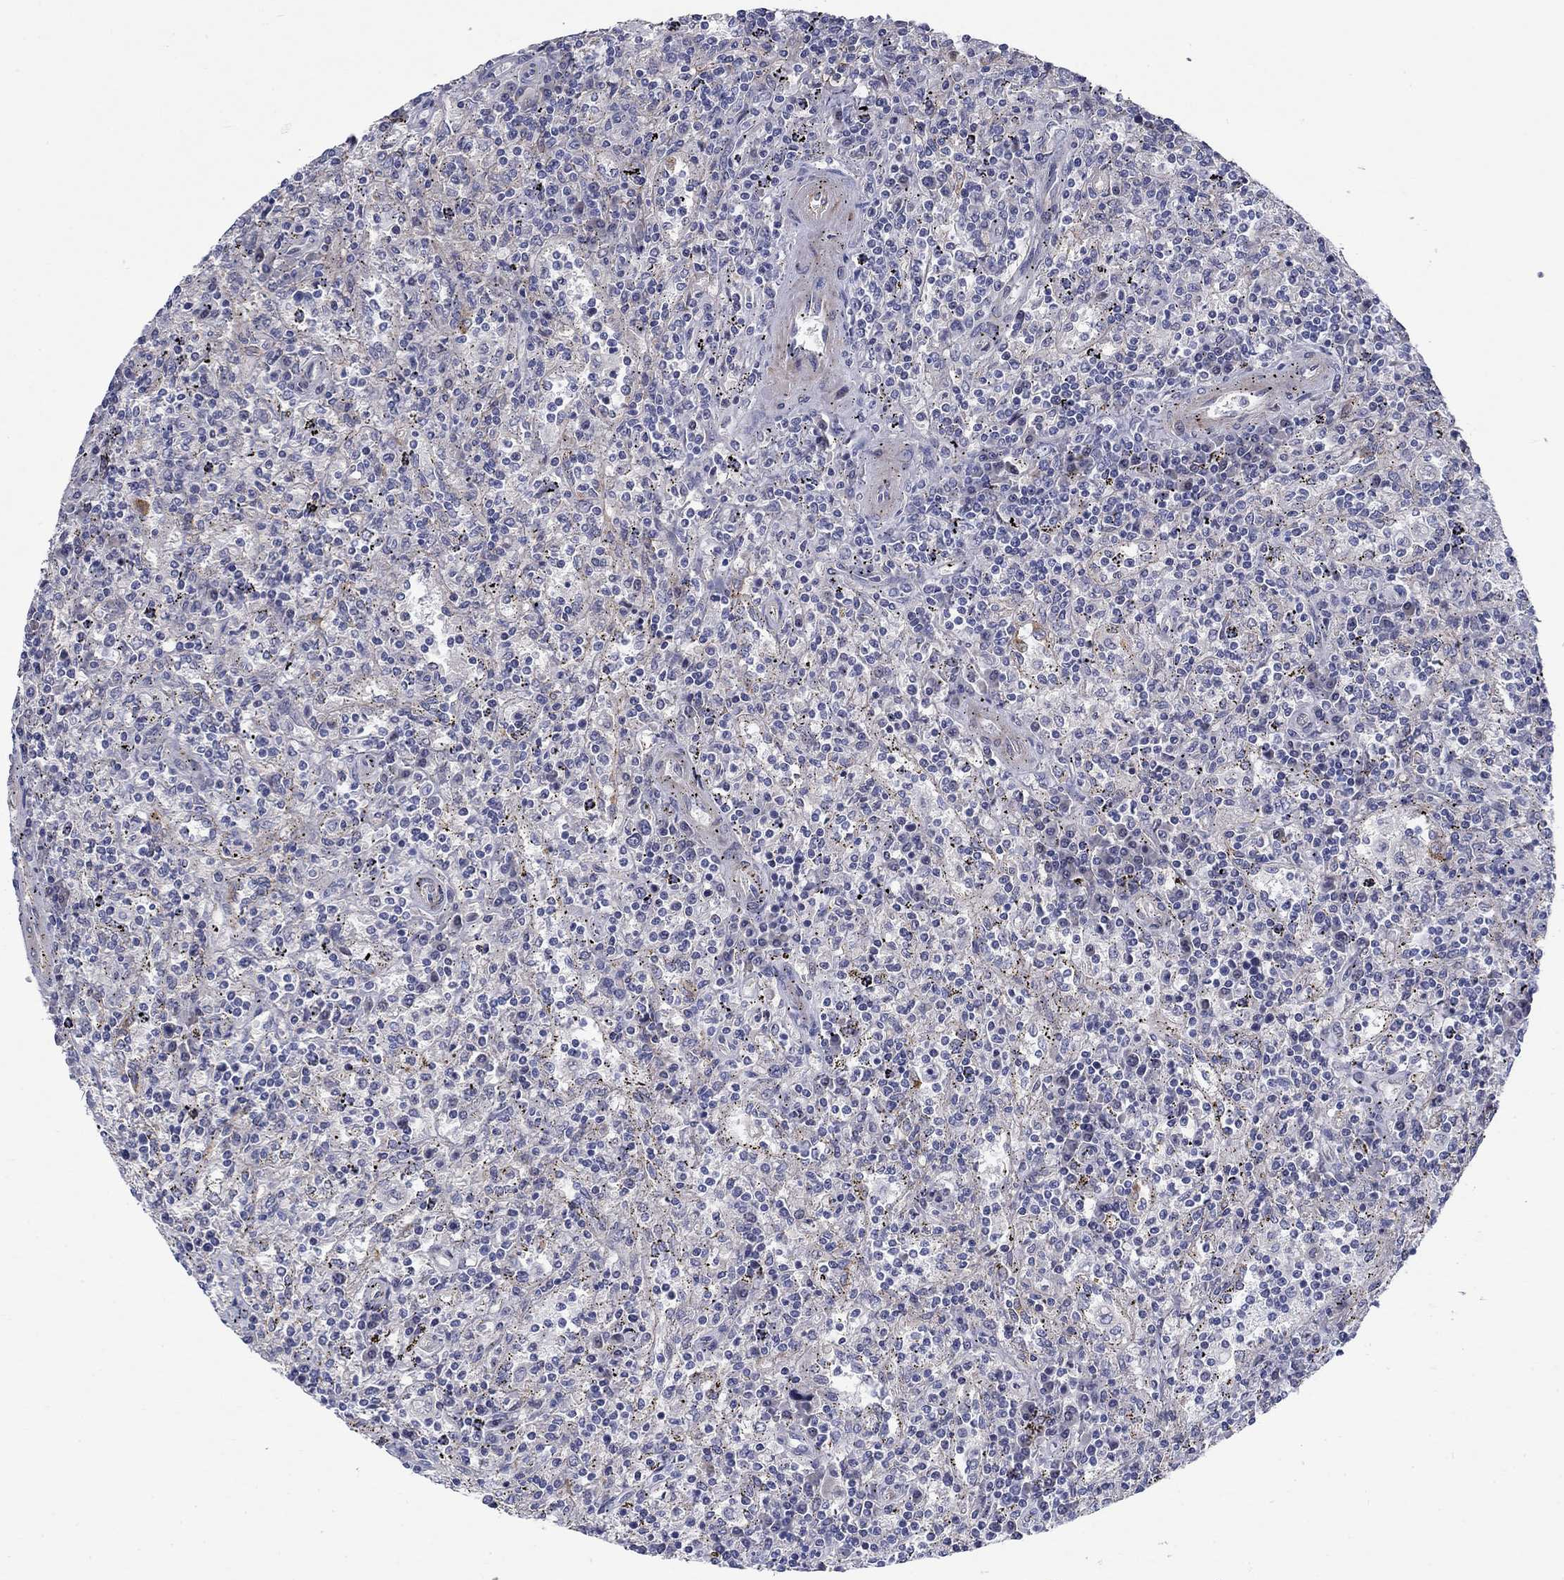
{"staining": {"intensity": "negative", "quantity": "none", "location": "none"}, "tissue": "lymphoma", "cell_type": "Tumor cells", "image_type": "cancer", "snomed": [{"axis": "morphology", "description": "Malignant lymphoma, non-Hodgkin's type, Low grade"}, {"axis": "topography", "description": "Spleen"}], "caption": "Lymphoma was stained to show a protein in brown. There is no significant staining in tumor cells. Brightfield microscopy of immunohistochemistry (IHC) stained with DAB (3,3'-diaminobenzidine) (brown) and hematoxylin (blue), captured at high magnification.", "gene": "SLC1A1", "patient": {"sex": "male", "age": 62}}